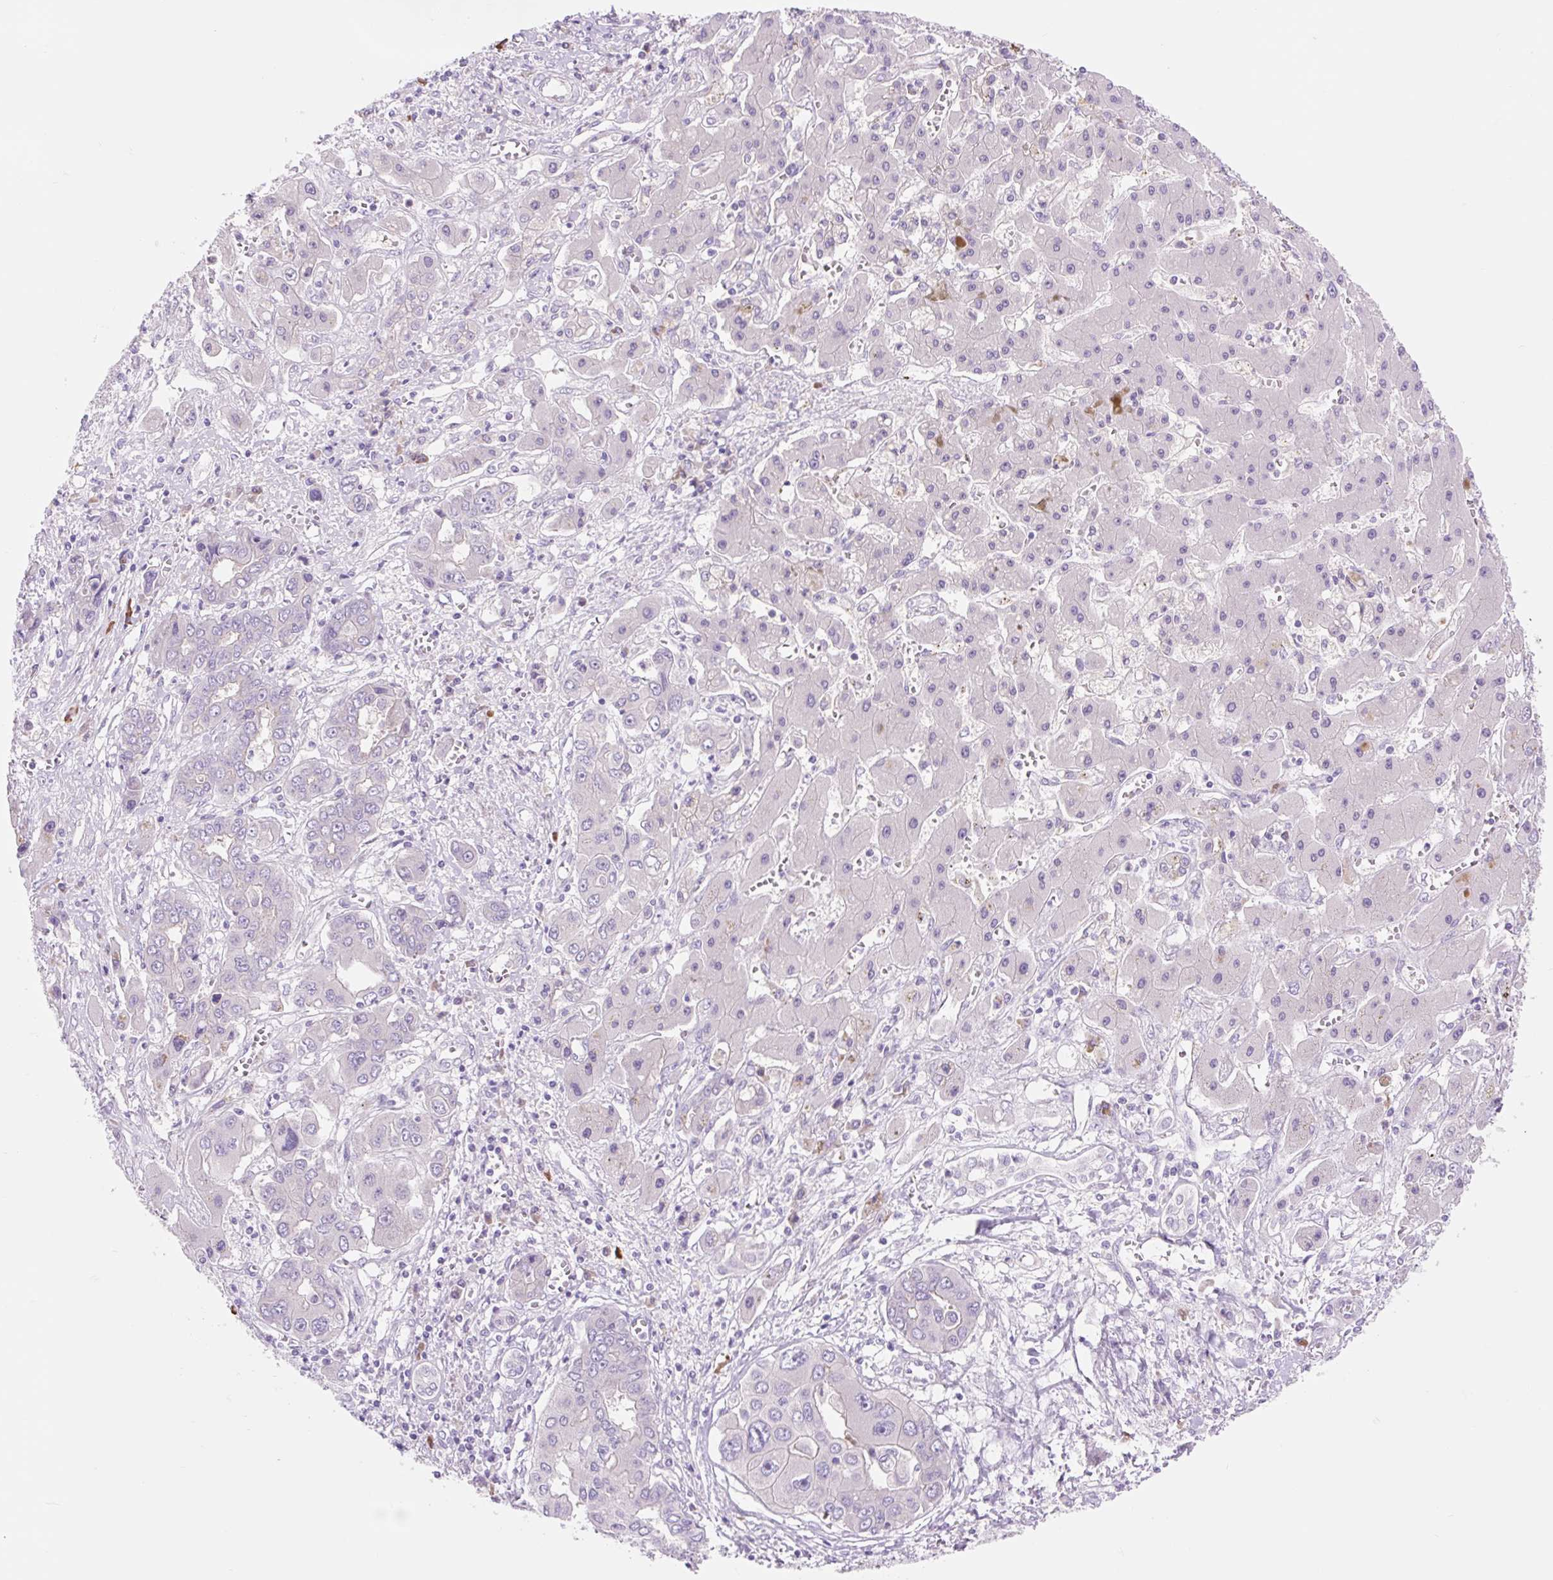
{"staining": {"intensity": "negative", "quantity": "none", "location": "none"}, "tissue": "liver cancer", "cell_type": "Tumor cells", "image_type": "cancer", "snomed": [{"axis": "morphology", "description": "Cholangiocarcinoma"}, {"axis": "topography", "description": "Liver"}], "caption": "Immunohistochemistry (IHC) photomicrograph of neoplastic tissue: liver cancer stained with DAB (3,3'-diaminobenzidine) reveals no significant protein staining in tumor cells.", "gene": "CELF6", "patient": {"sex": "male", "age": 67}}